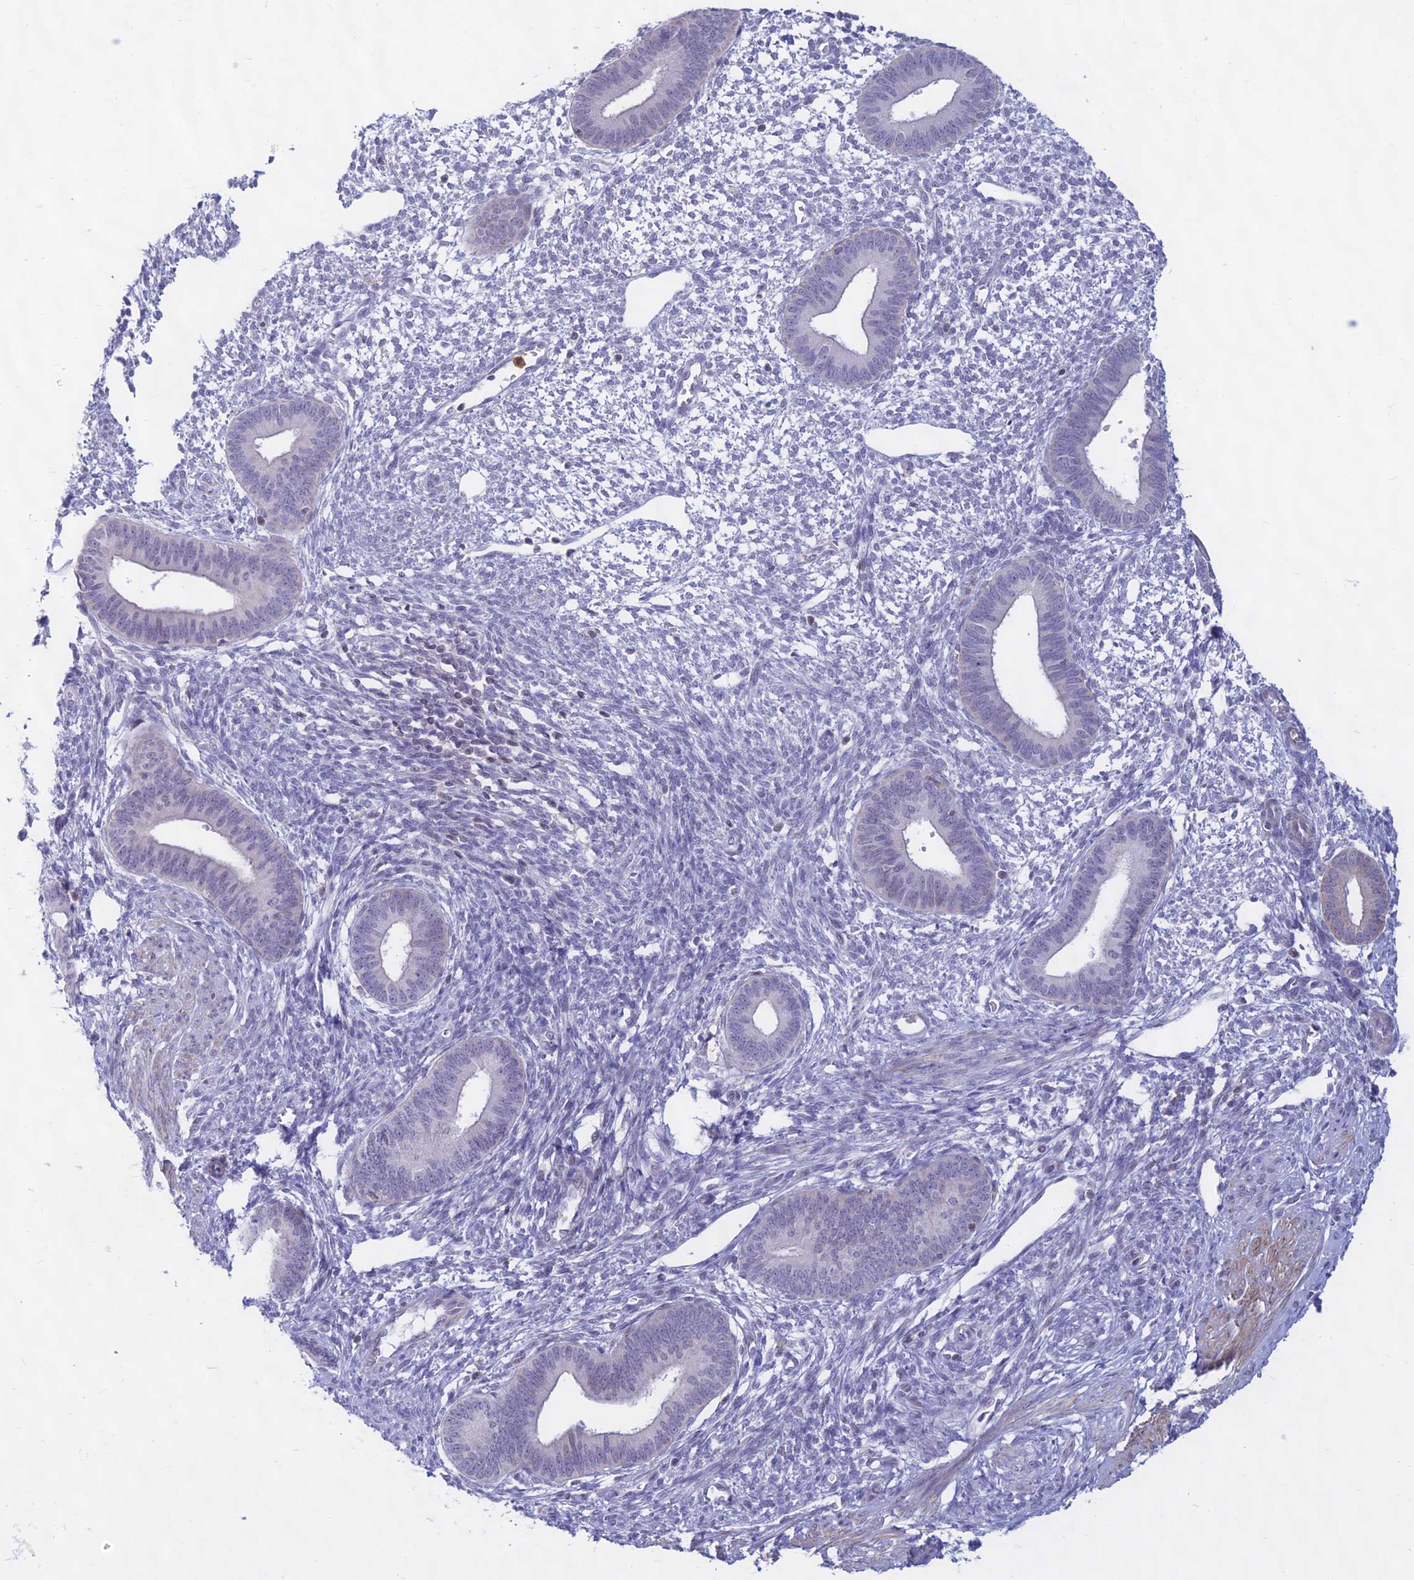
{"staining": {"intensity": "negative", "quantity": "none", "location": "none"}, "tissue": "endometrium", "cell_type": "Cells in endometrial stroma", "image_type": "normal", "snomed": [{"axis": "morphology", "description": "Normal tissue, NOS"}, {"axis": "topography", "description": "Endometrium"}], "caption": "IHC histopathology image of normal endometrium: endometrium stained with DAB exhibits no significant protein expression in cells in endometrial stroma.", "gene": "KRR1", "patient": {"sex": "female", "age": 46}}